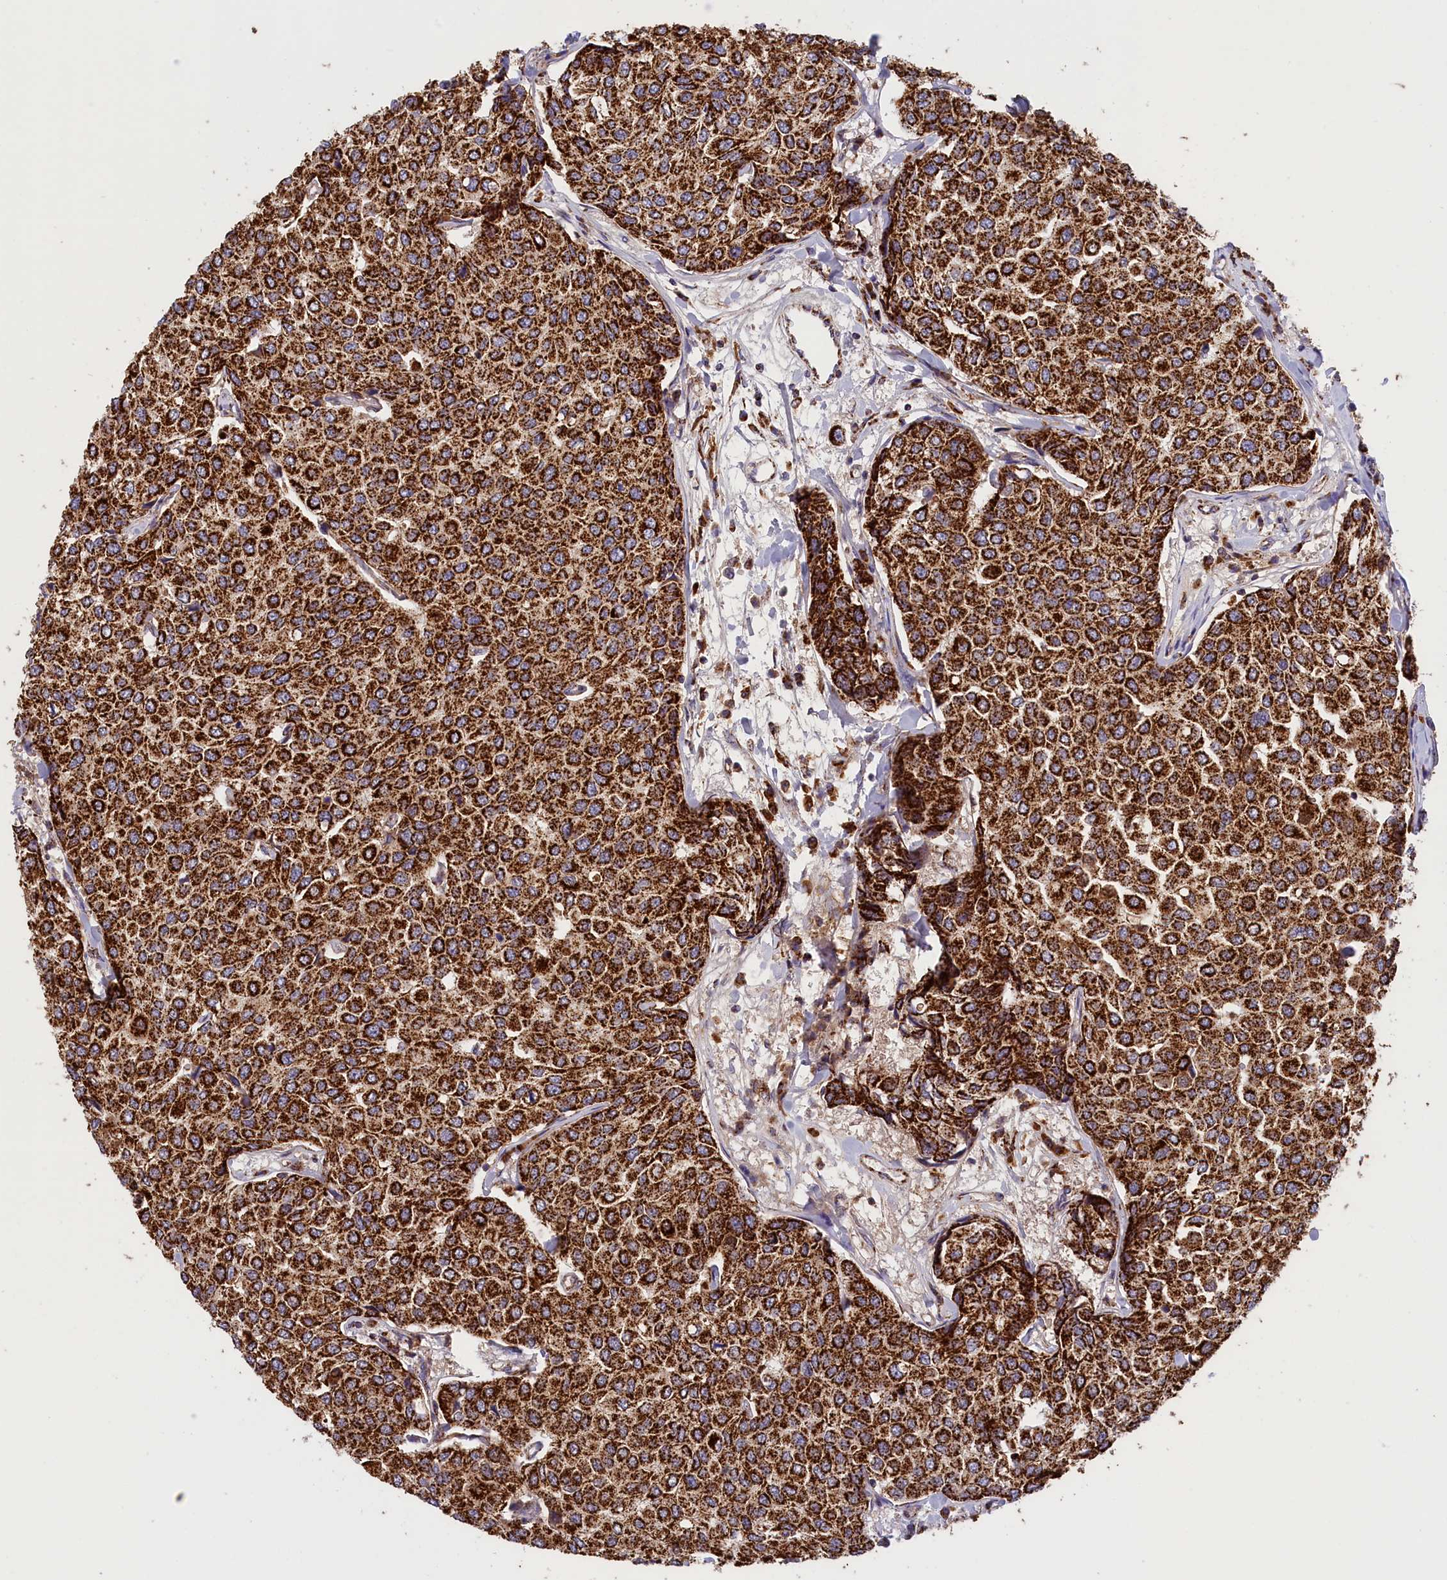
{"staining": {"intensity": "strong", "quantity": ">75%", "location": "cytoplasmic/membranous"}, "tissue": "breast cancer", "cell_type": "Tumor cells", "image_type": "cancer", "snomed": [{"axis": "morphology", "description": "Duct carcinoma"}, {"axis": "topography", "description": "Breast"}], "caption": "Intraductal carcinoma (breast) stained for a protein (brown) reveals strong cytoplasmic/membranous positive positivity in about >75% of tumor cells.", "gene": "ISOC2", "patient": {"sex": "female", "age": 55}}